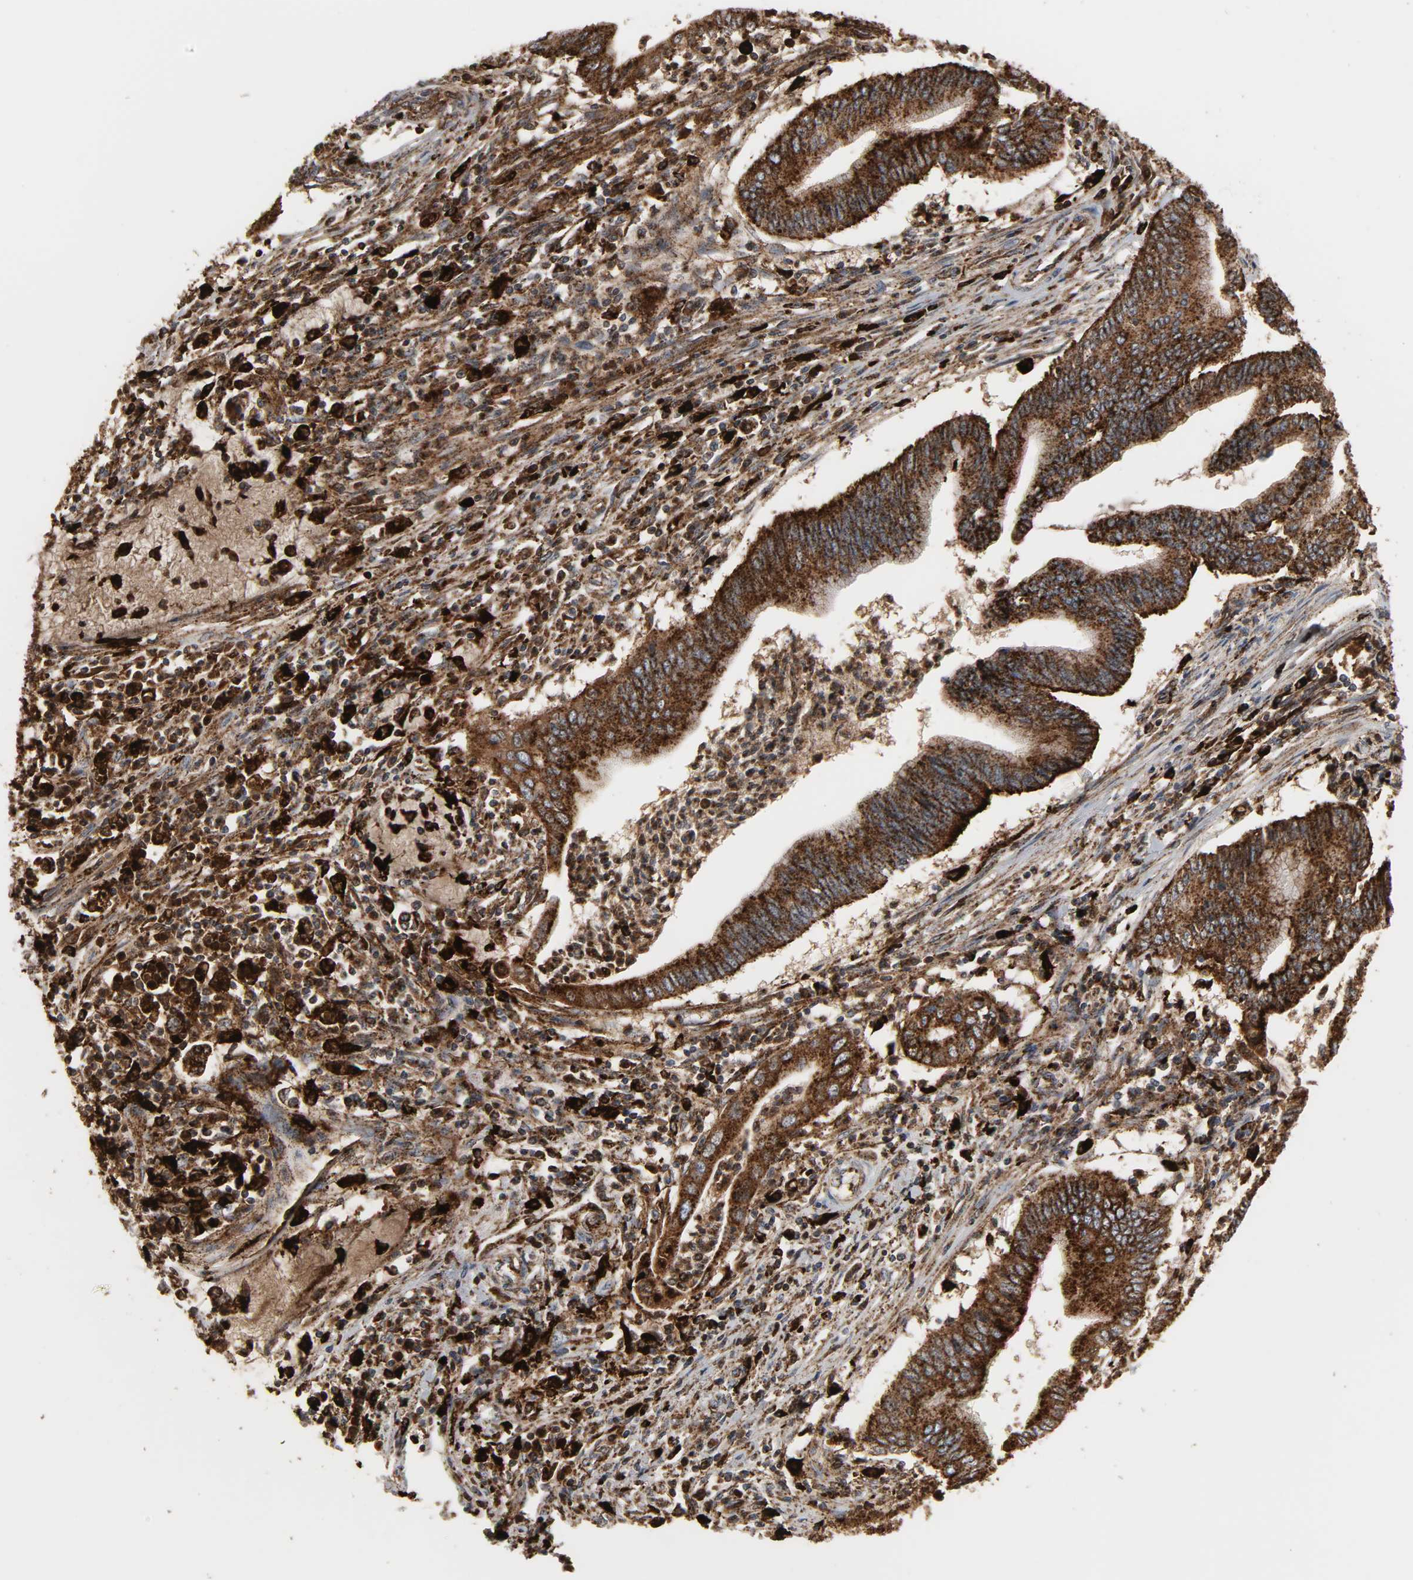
{"staining": {"intensity": "strong", "quantity": ">75%", "location": "nuclear"}, "tissue": "cervical cancer", "cell_type": "Tumor cells", "image_type": "cancer", "snomed": [{"axis": "morphology", "description": "Adenocarcinoma, NOS"}, {"axis": "topography", "description": "Cervix"}], "caption": "High-power microscopy captured an immunohistochemistry (IHC) photomicrograph of cervical cancer (adenocarcinoma), revealing strong nuclear positivity in approximately >75% of tumor cells. Immunohistochemistry (ihc) stains the protein in brown and the nuclei are stained blue.", "gene": "PSAP", "patient": {"sex": "female", "age": 36}}